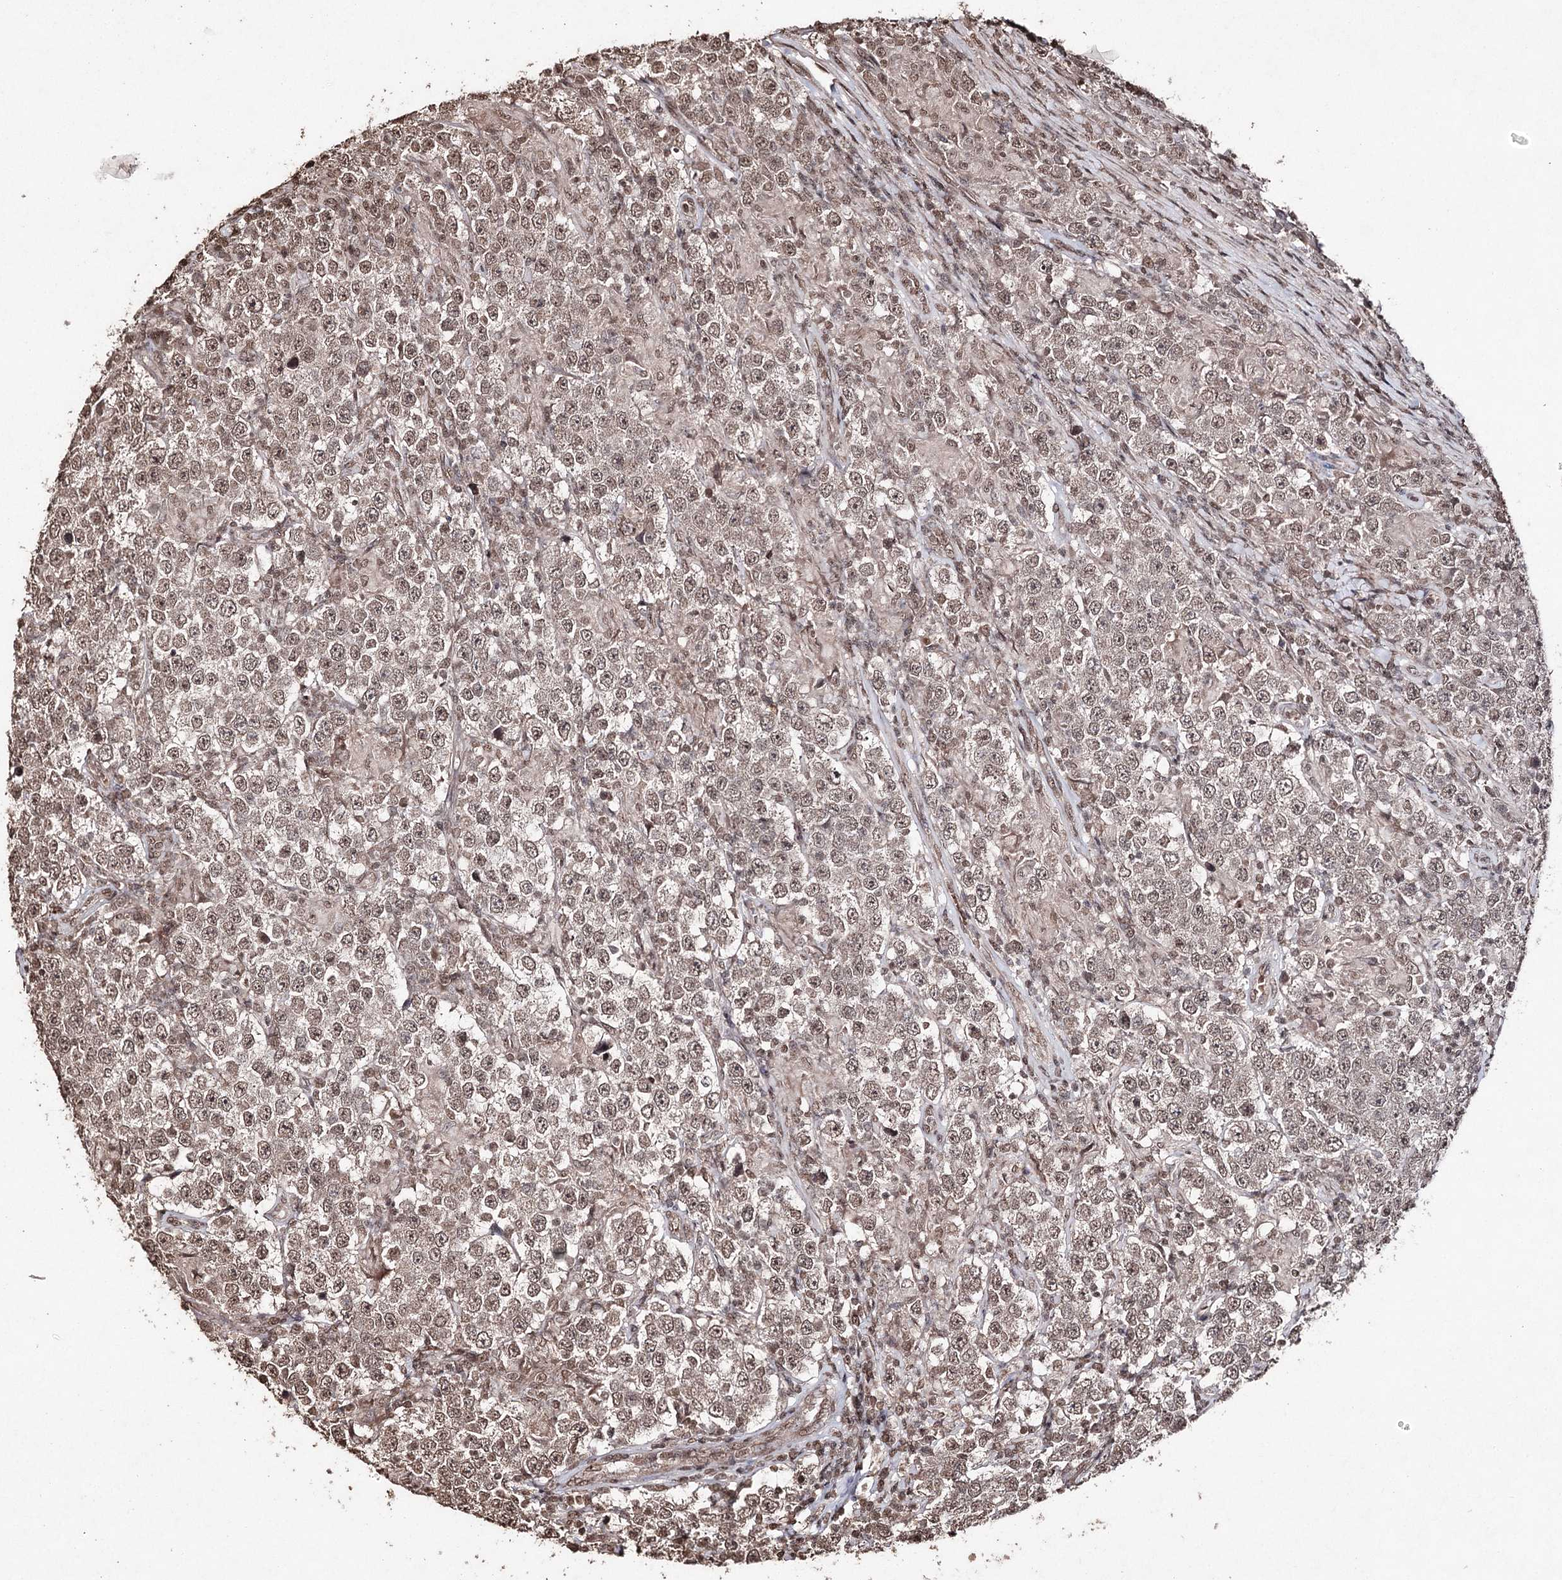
{"staining": {"intensity": "weak", "quantity": ">75%", "location": "nuclear"}, "tissue": "testis cancer", "cell_type": "Tumor cells", "image_type": "cancer", "snomed": [{"axis": "morphology", "description": "Normal tissue, NOS"}, {"axis": "morphology", "description": "Urothelial carcinoma, High grade"}, {"axis": "morphology", "description": "Seminoma, NOS"}, {"axis": "morphology", "description": "Carcinoma, Embryonal, NOS"}, {"axis": "topography", "description": "Urinary bladder"}, {"axis": "topography", "description": "Testis"}], "caption": "High-magnification brightfield microscopy of testis cancer stained with DAB (3,3'-diaminobenzidine) (brown) and counterstained with hematoxylin (blue). tumor cells exhibit weak nuclear positivity is present in approximately>75% of cells.", "gene": "ATG14", "patient": {"sex": "male", "age": 41}}